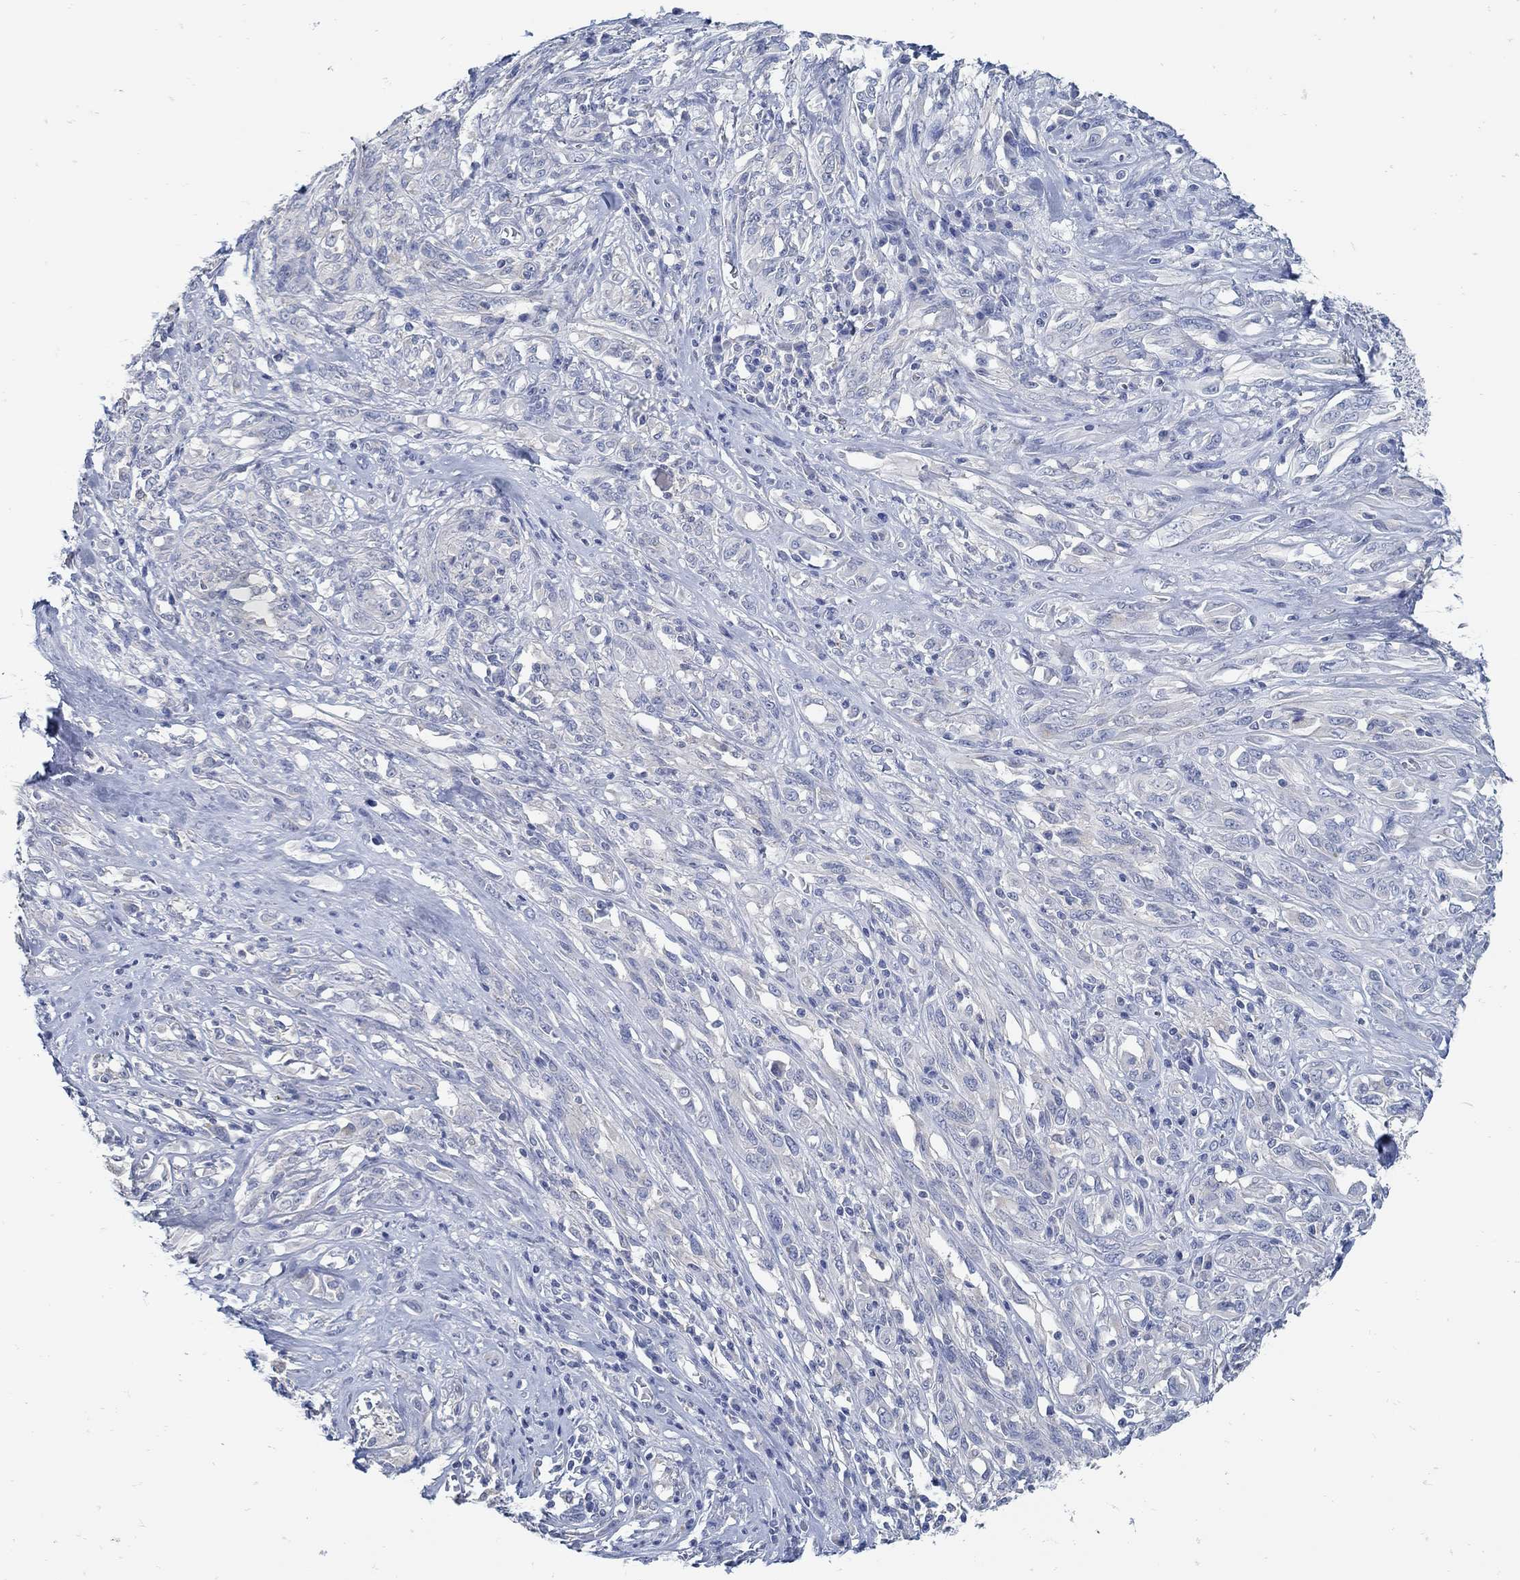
{"staining": {"intensity": "negative", "quantity": "none", "location": "none"}, "tissue": "melanoma", "cell_type": "Tumor cells", "image_type": "cancer", "snomed": [{"axis": "morphology", "description": "Malignant melanoma, NOS"}, {"axis": "topography", "description": "Skin"}], "caption": "High power microscopy photomicrograph of an immunohistochemistry photomicrograph of melanoma, revealing no significant expression in tumor cells.", "gene": "ZFAND4", "patient": {"sex": "female", "age": 91}}